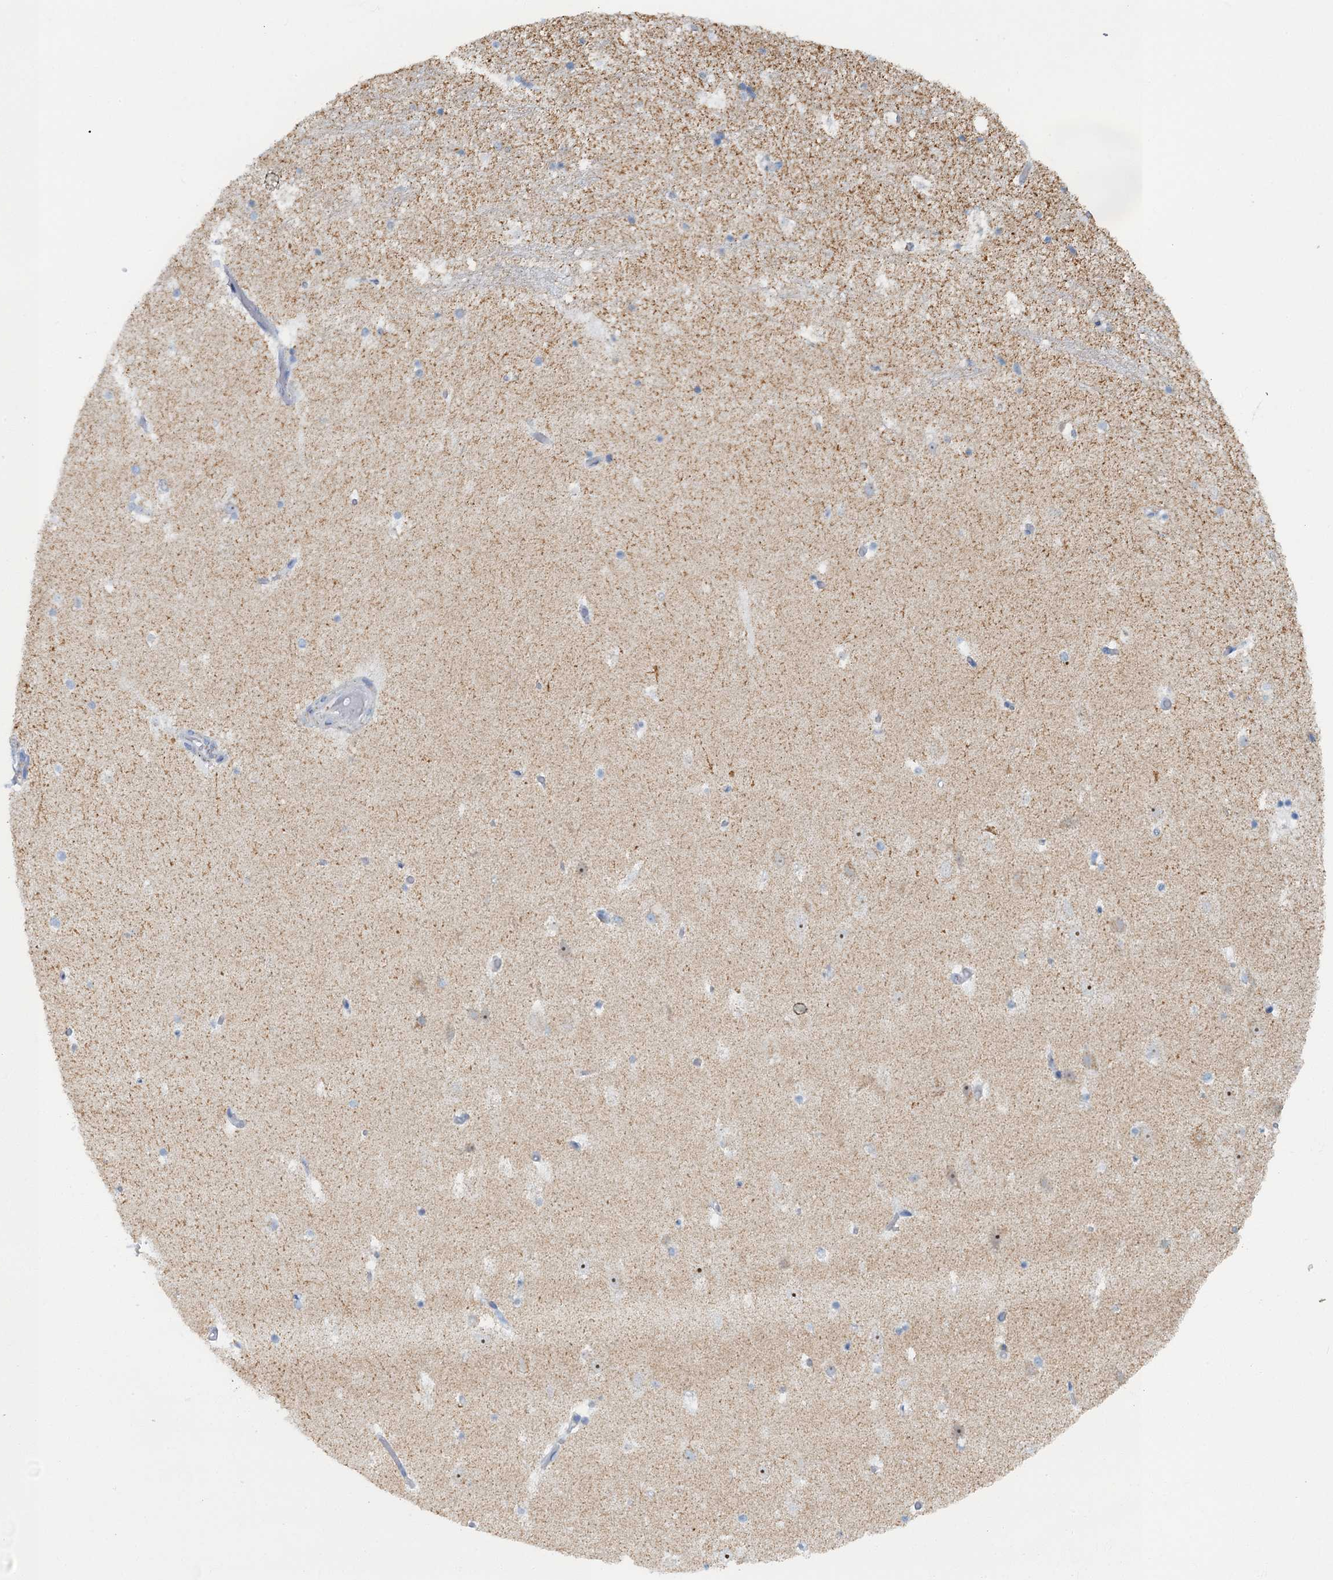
{"staining": {"intensity": "negative", "quantity": "none", "location": "none"}, "tissue": "hippocampus", "cell_type": "Glial cells", "image_type": "normal", "snomed": [{"axis": "morphology", "description": "Normal tissue, NOS"}, {"axis": "topography", "description": "Hippocampus"}], "caption": "High power microscopy micrograph of an immunohistochemistry (IHC) image of benign hippocampus, revealing no significant positivity in glial cells.", "gene": "RAD9B", "patient": {"sex": "female", "age": 52}}